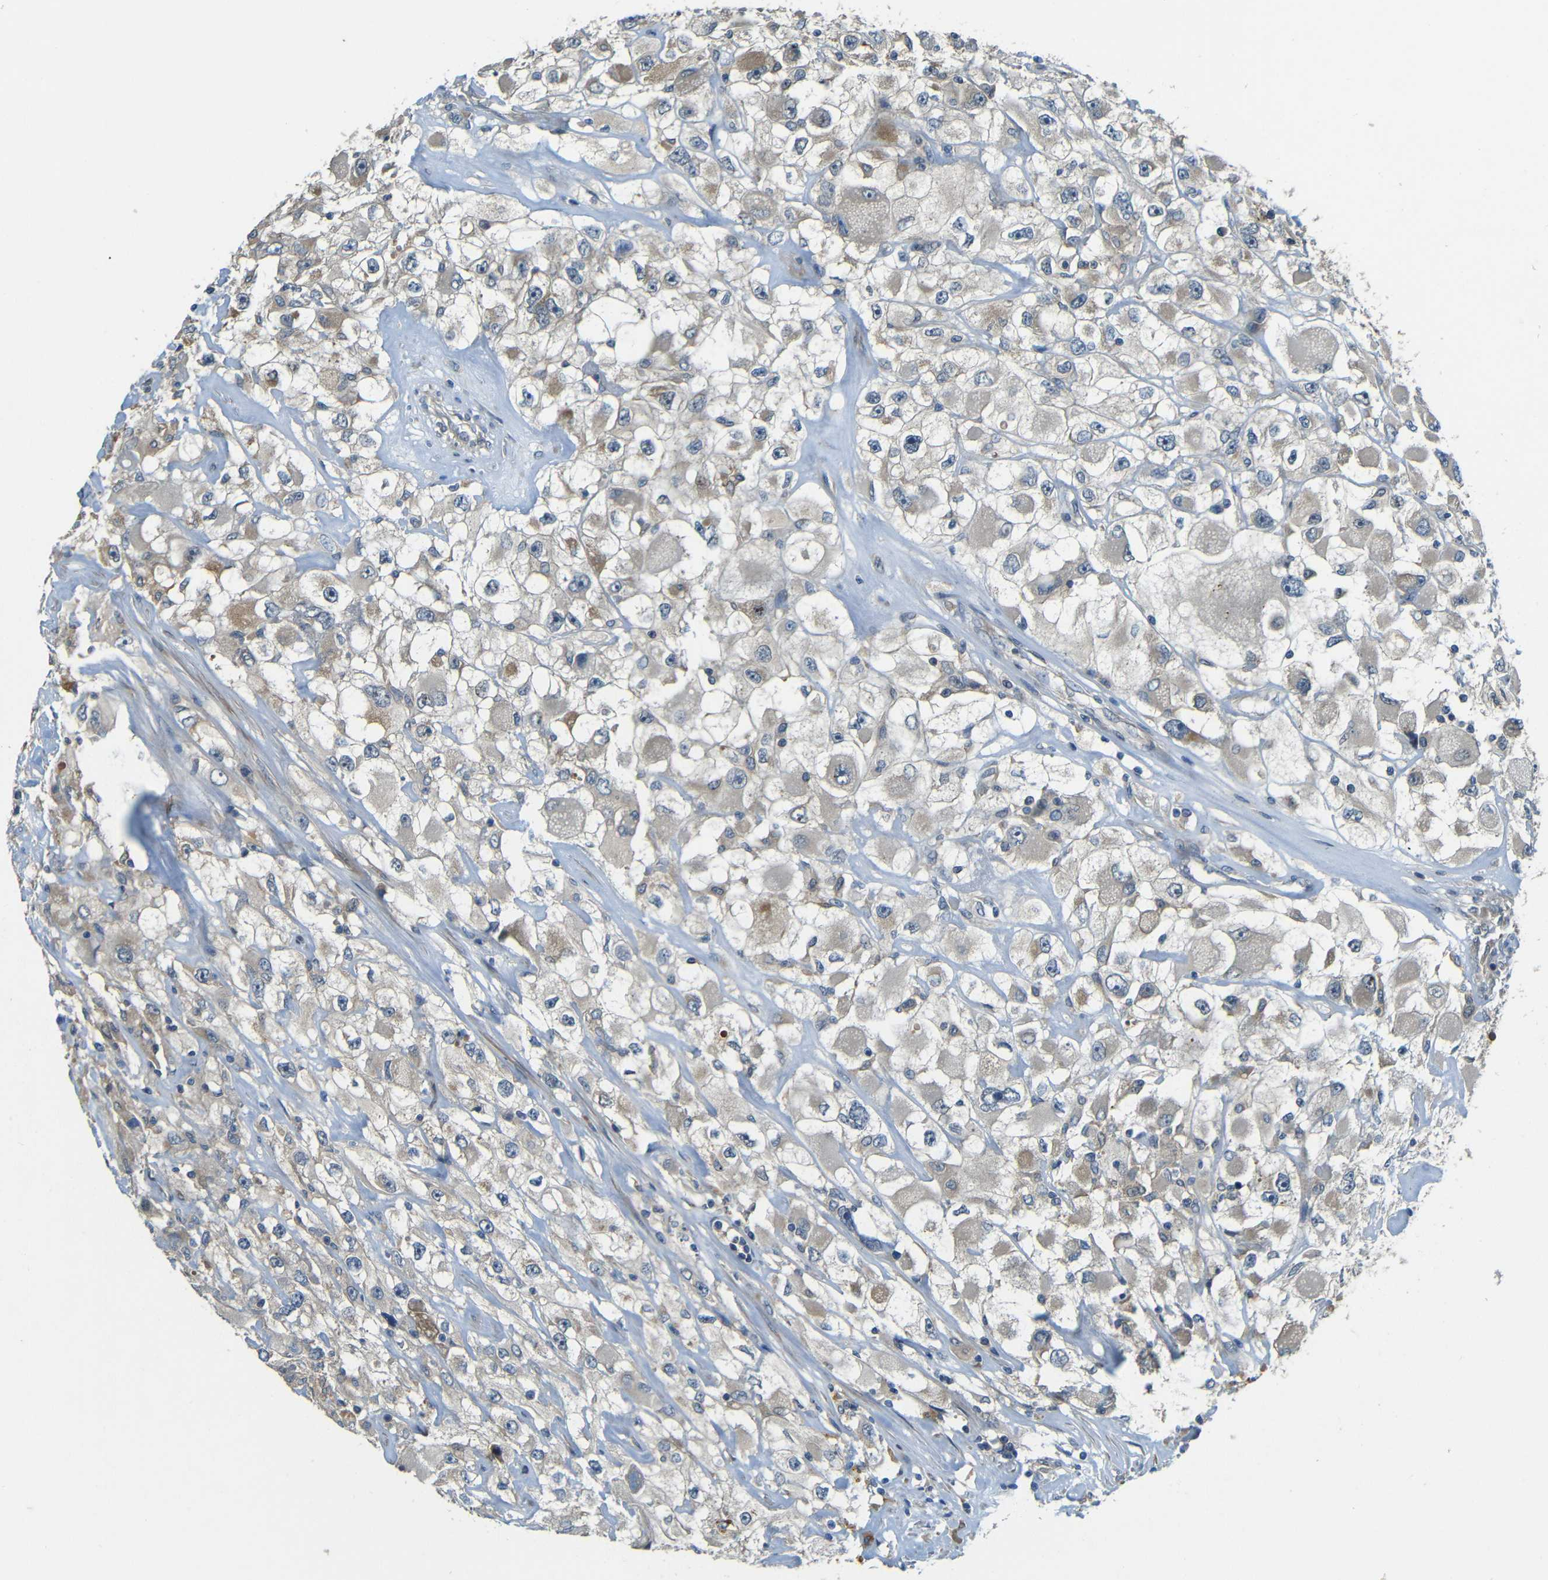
{"staining": {"intensity": "weak", "quantity": ">75%", "location": "cytoplasmic/membranous"}, "tissue": "renal cancer", "cell_type": "Tumor cells", "image_type": "cancer", "snomed": [{"axis": "morphology", "description": "Adenocarcinoma, NOS"}, {"axis": "topography", "description": "Kidney"}], "caption": "Protein expression analysis of adenocarcinoma (renal) shows weak cytoplasmic/membranous positivity in about >75% of tumor cells. (DAB (3,3'-diaminobenzidine) IHC with brightfield microscopy, high magnification).", "gene": "FNDC3A", "patient": {"sex": "female", "age": 52}}